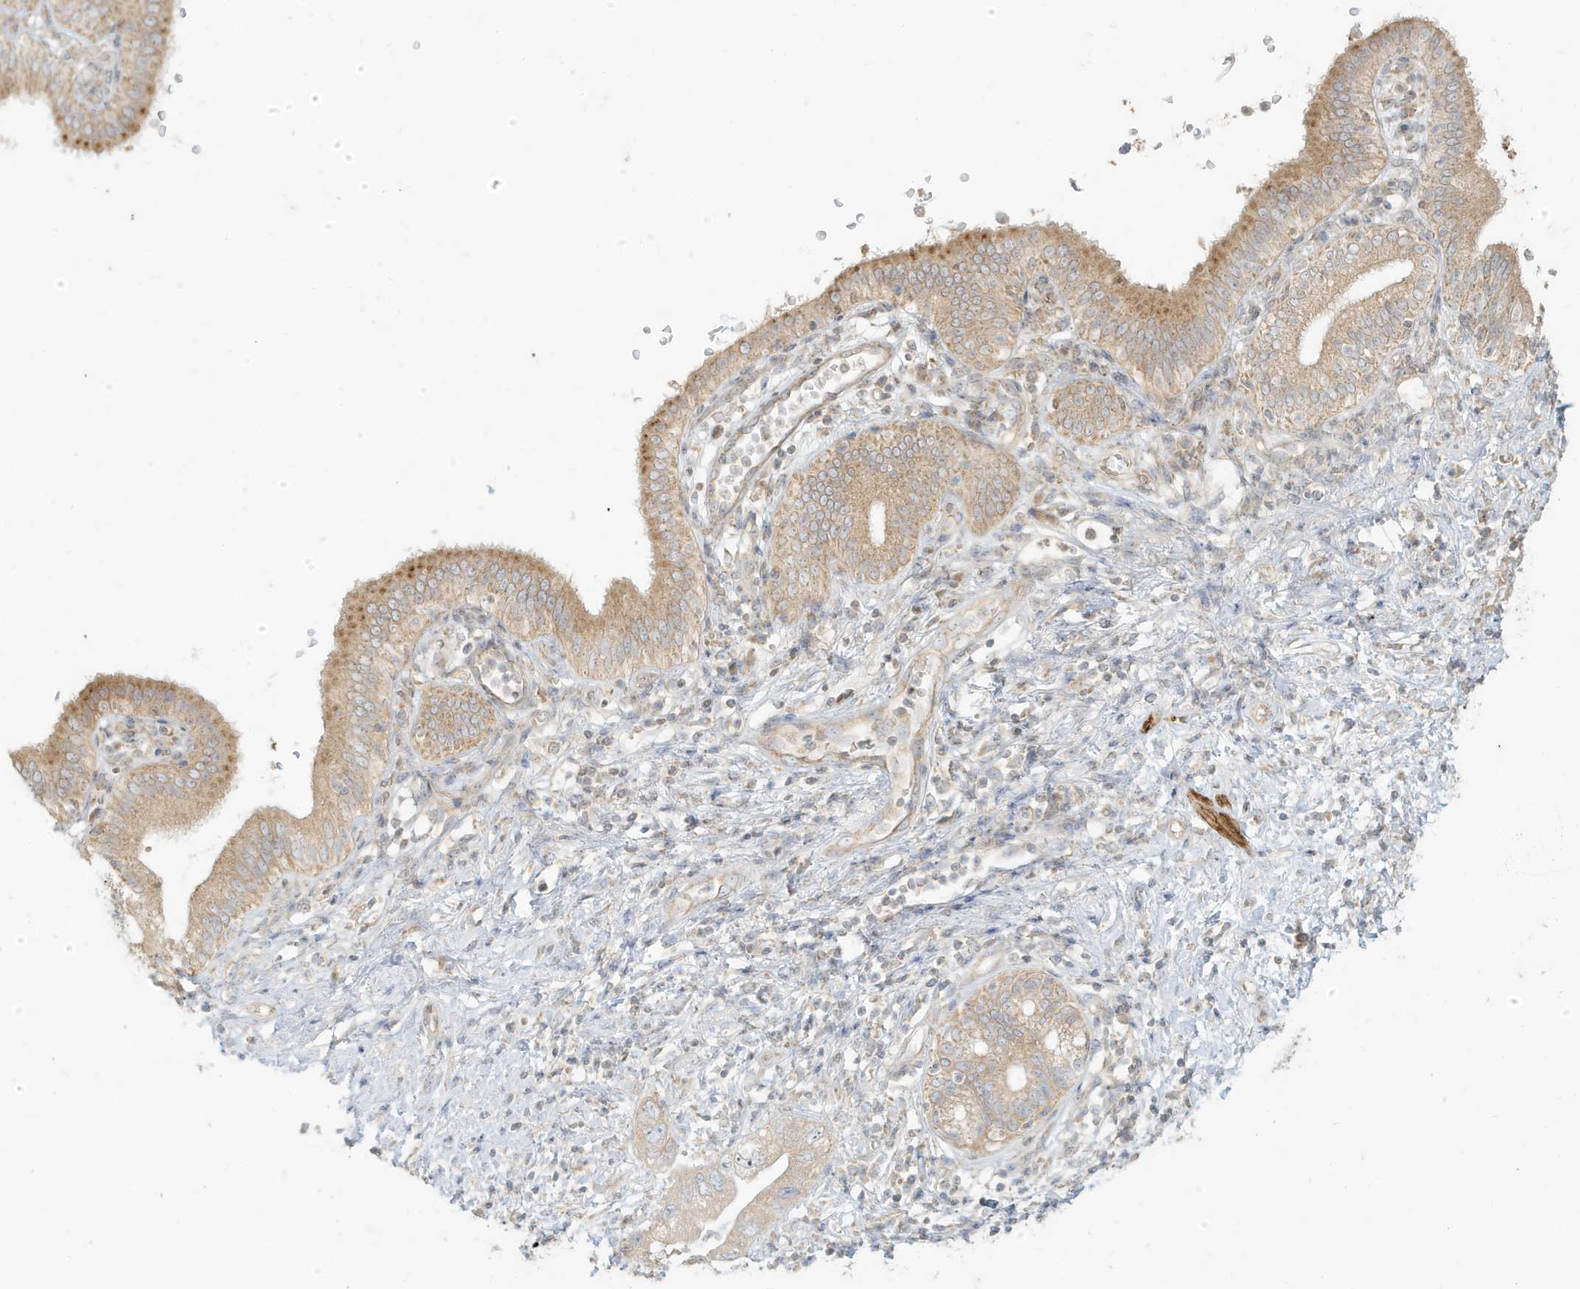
{"staining": {"intensity": "weak", "quantity": ">75%", "location": "cytoplasmic/membranous"}, "tissue": "pancreatic cancer", "cell_type": "Tumor cells", "image_type": "cancer", "snomed": [{"axis": "morphology", "description": "Adenocarcinoma, NOS"}, {"axis": "topography", "description": "Pancreas"}], "caption": "Protein staining of pancreatic cancer (adenocarcinoma) tissue displays weak cytoplasmic/membranous staining in approximately >75% of tumor cells.", "gene": "MCOLN1", "patient": {"sex": "female", "age": 73}}